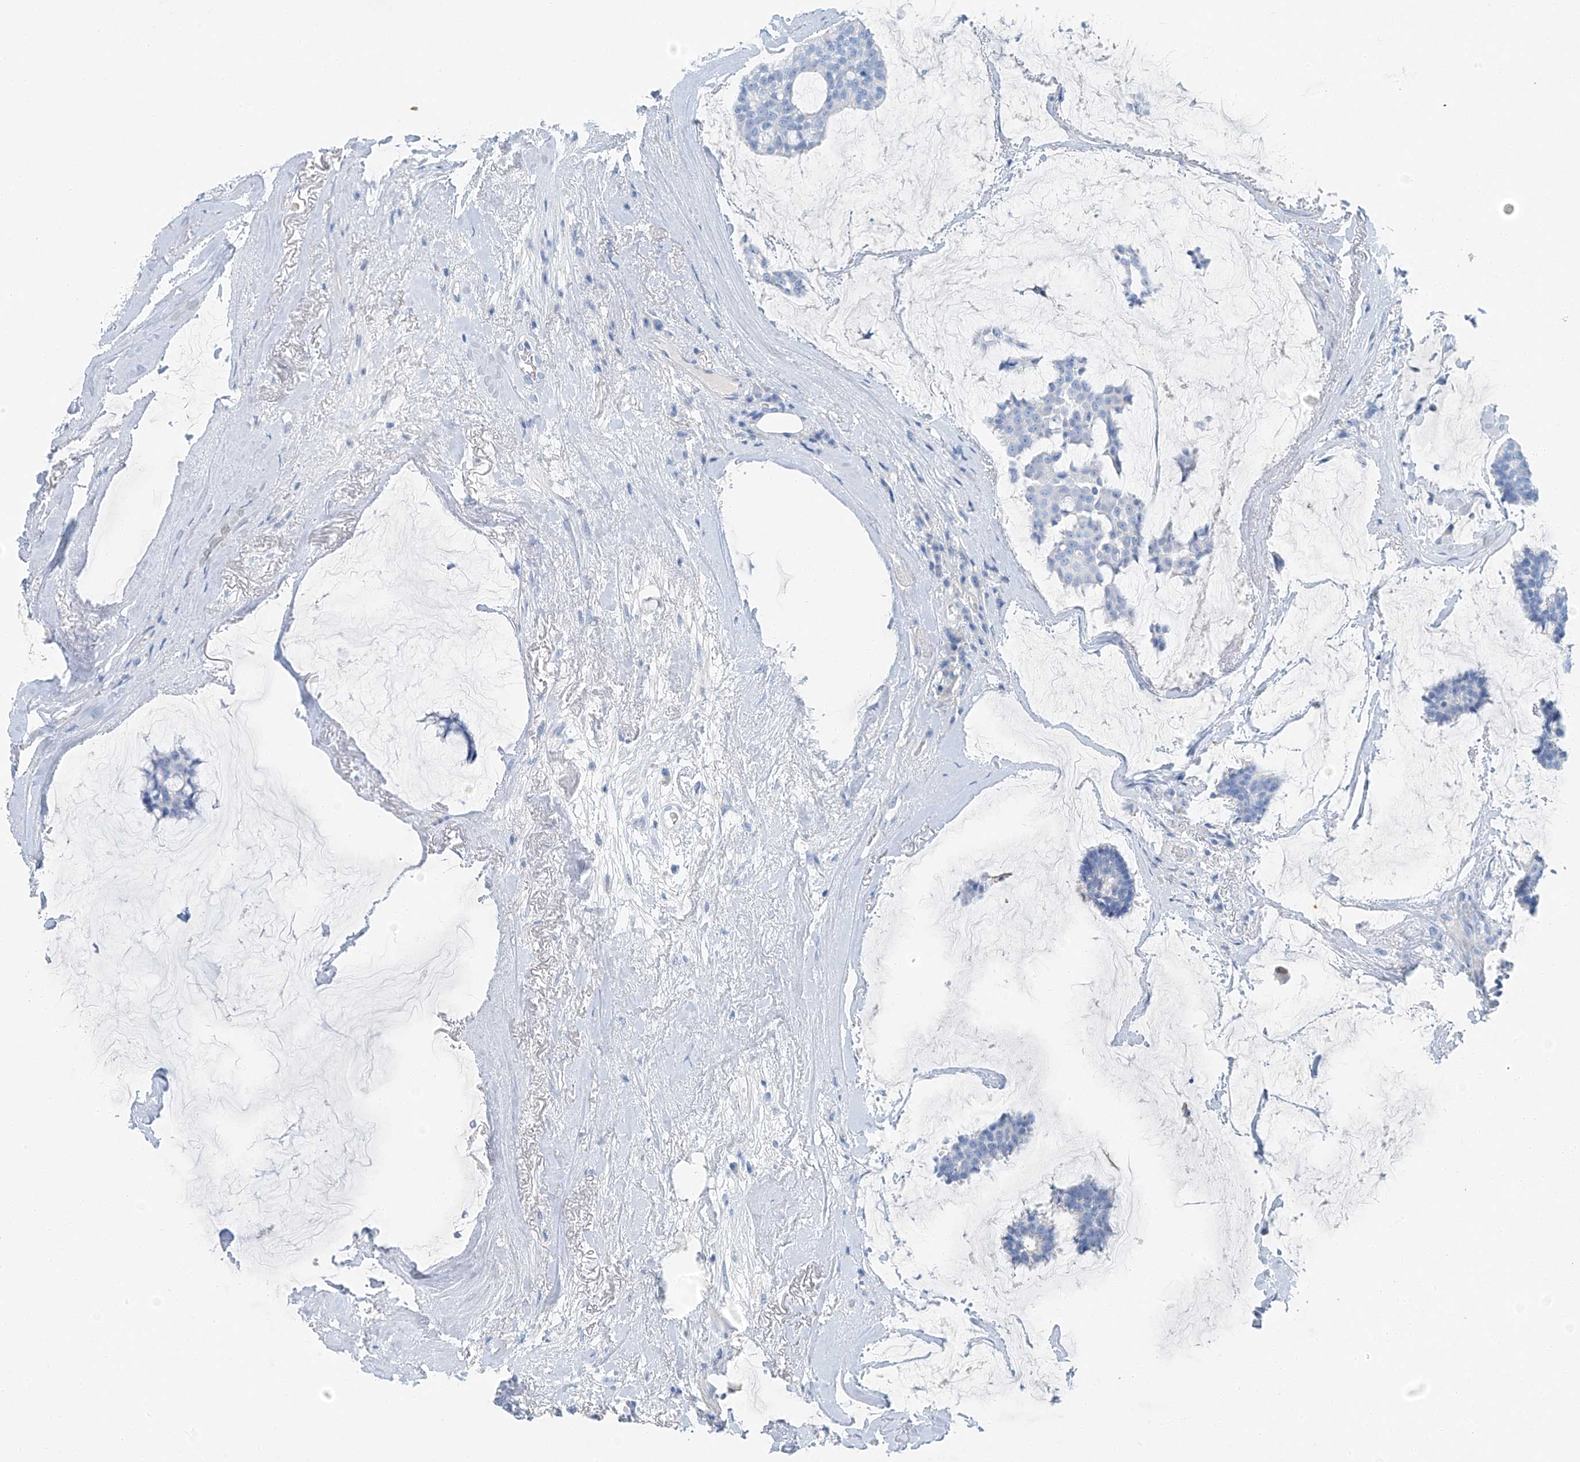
{"staining": {"intensity": "negative", "quantity": "none", "location": "none"}, "tissue": "breast cancer", "cell_type": "Tumor cells", "image_type": "cancer", "snomed": [{"axis": "morphology", "description": "Duct carcinoma"}, {"axis": "topography", "description": "Breast"}], "caption": "This is a micrograph of IHC staining of invasive ductal carcinoma (breast), which shows no positivity in tumor cells. (Immunohistochemistry (ihc), brightfield microscopy, high magnification).", "gene": "C1orf87", "patient": {"sex": "female", "age": 93}}